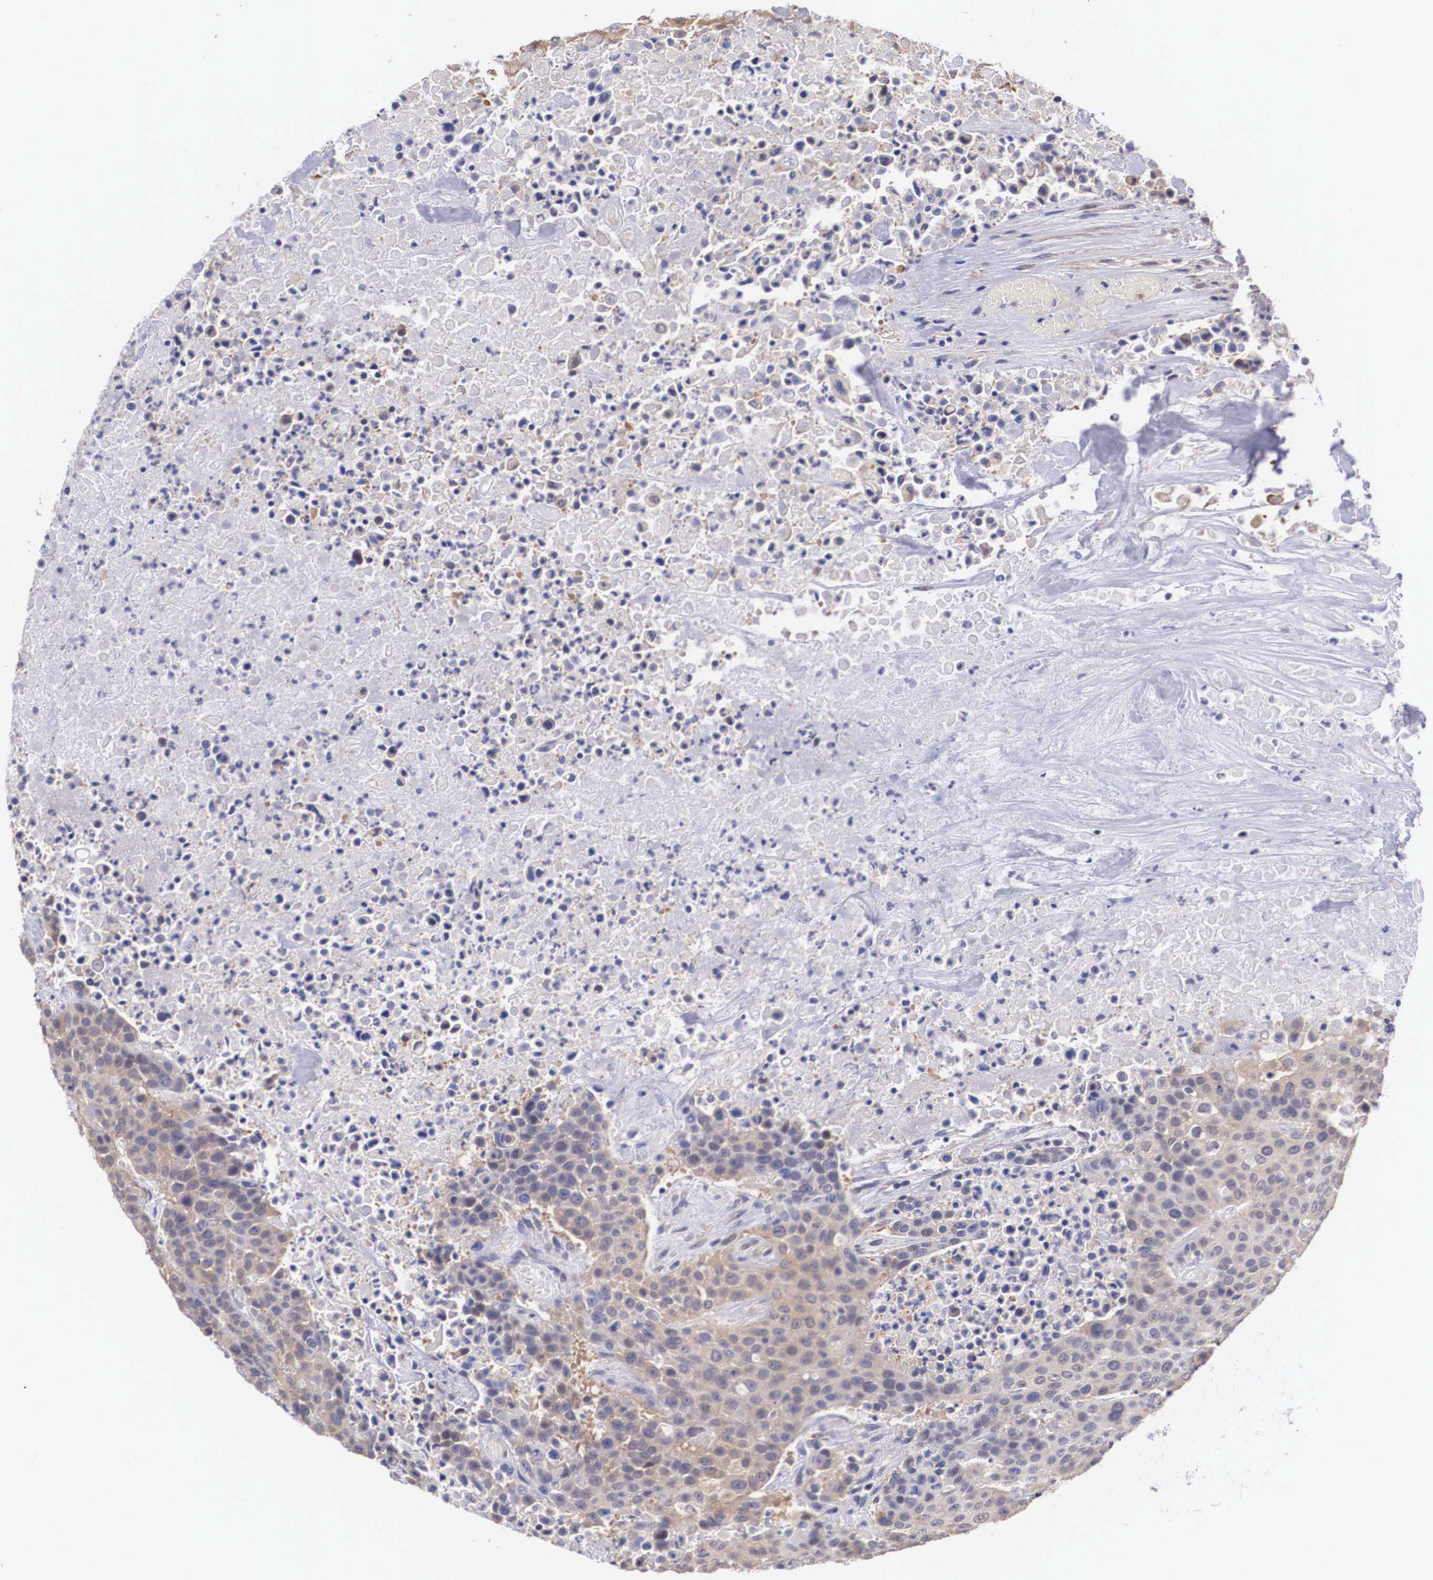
{"staining": {"intensity": "weak", "quantity": "25%-75%", "location": "cytoplasmic/membranous"}, "tissue": "urothelial cancer", "cell_type": "Tumor cells", "image_type": "cancer", "snomed": [{"axis": "morphology", "description": "Urothelial carcinoma, High grade"}, {"axis": "topography", "description": "Urinary bladder"}], "caption": "Immunohistochemical staining of urothelial carcinoma (high-grade) shows low levels of weak cytoplasmic/membranous protein expression in about 25%-75% of tumor cells.", "gene": "OTX2", "patient": {"sex": "male", "age": 74}}